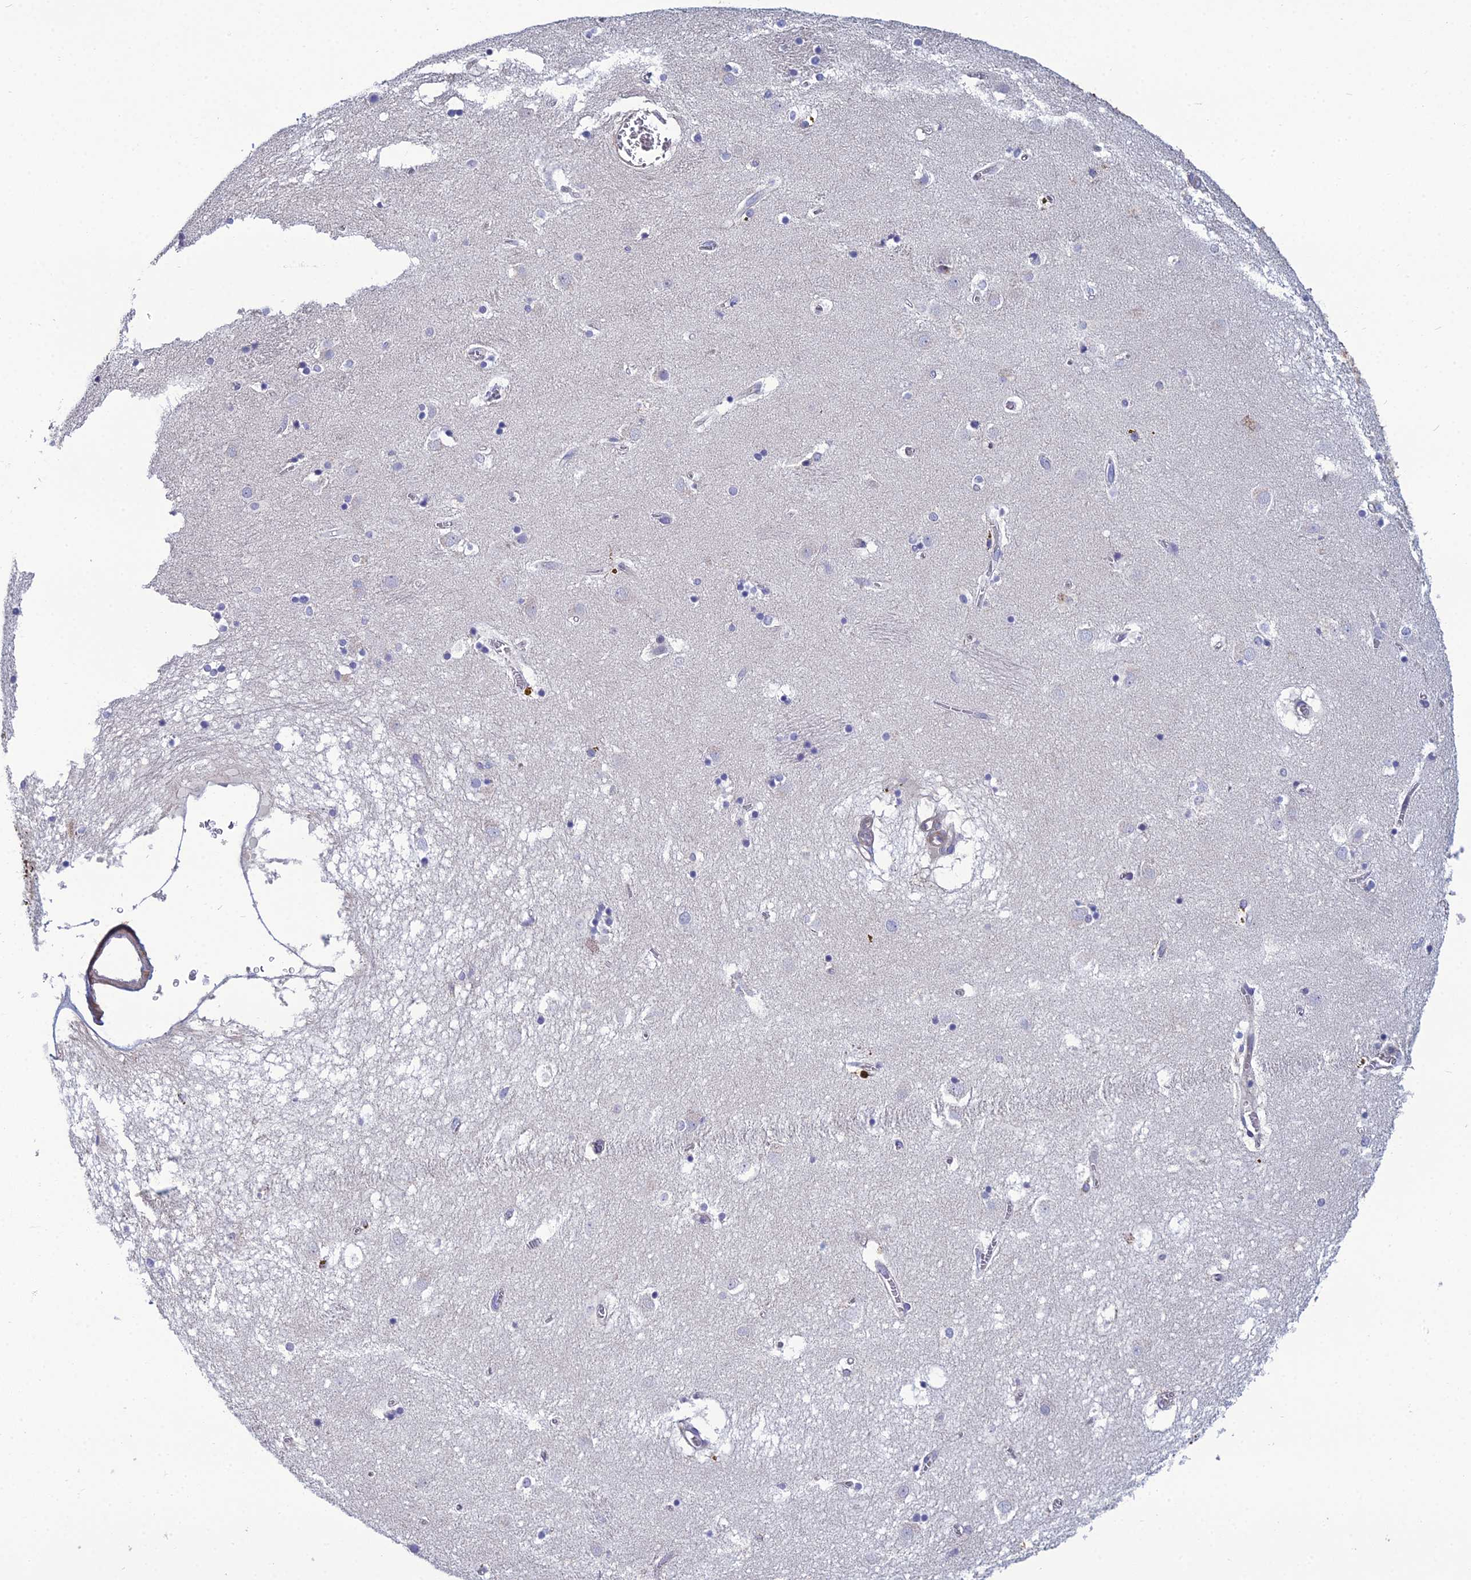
{"staining": {"intensity": "negative", "quantity": "none", "location": "none"}, "tissue": "caudate", "cell_type": "Glial cells", "image_type": "normal", "snomed": [{"axis": "morphology", "description": "Normal tissue, NOS"}, {"axis": "topography", "description": "Lateral ventricle wall"}], "caption": "Glial cells are negative for protein expression in normal human caudate. (Immunohistochemistry (ihc), brightfield microscopy, high magnification).", "gene": "LZTS2", "patient": {"sex": "male", "age": 70}}